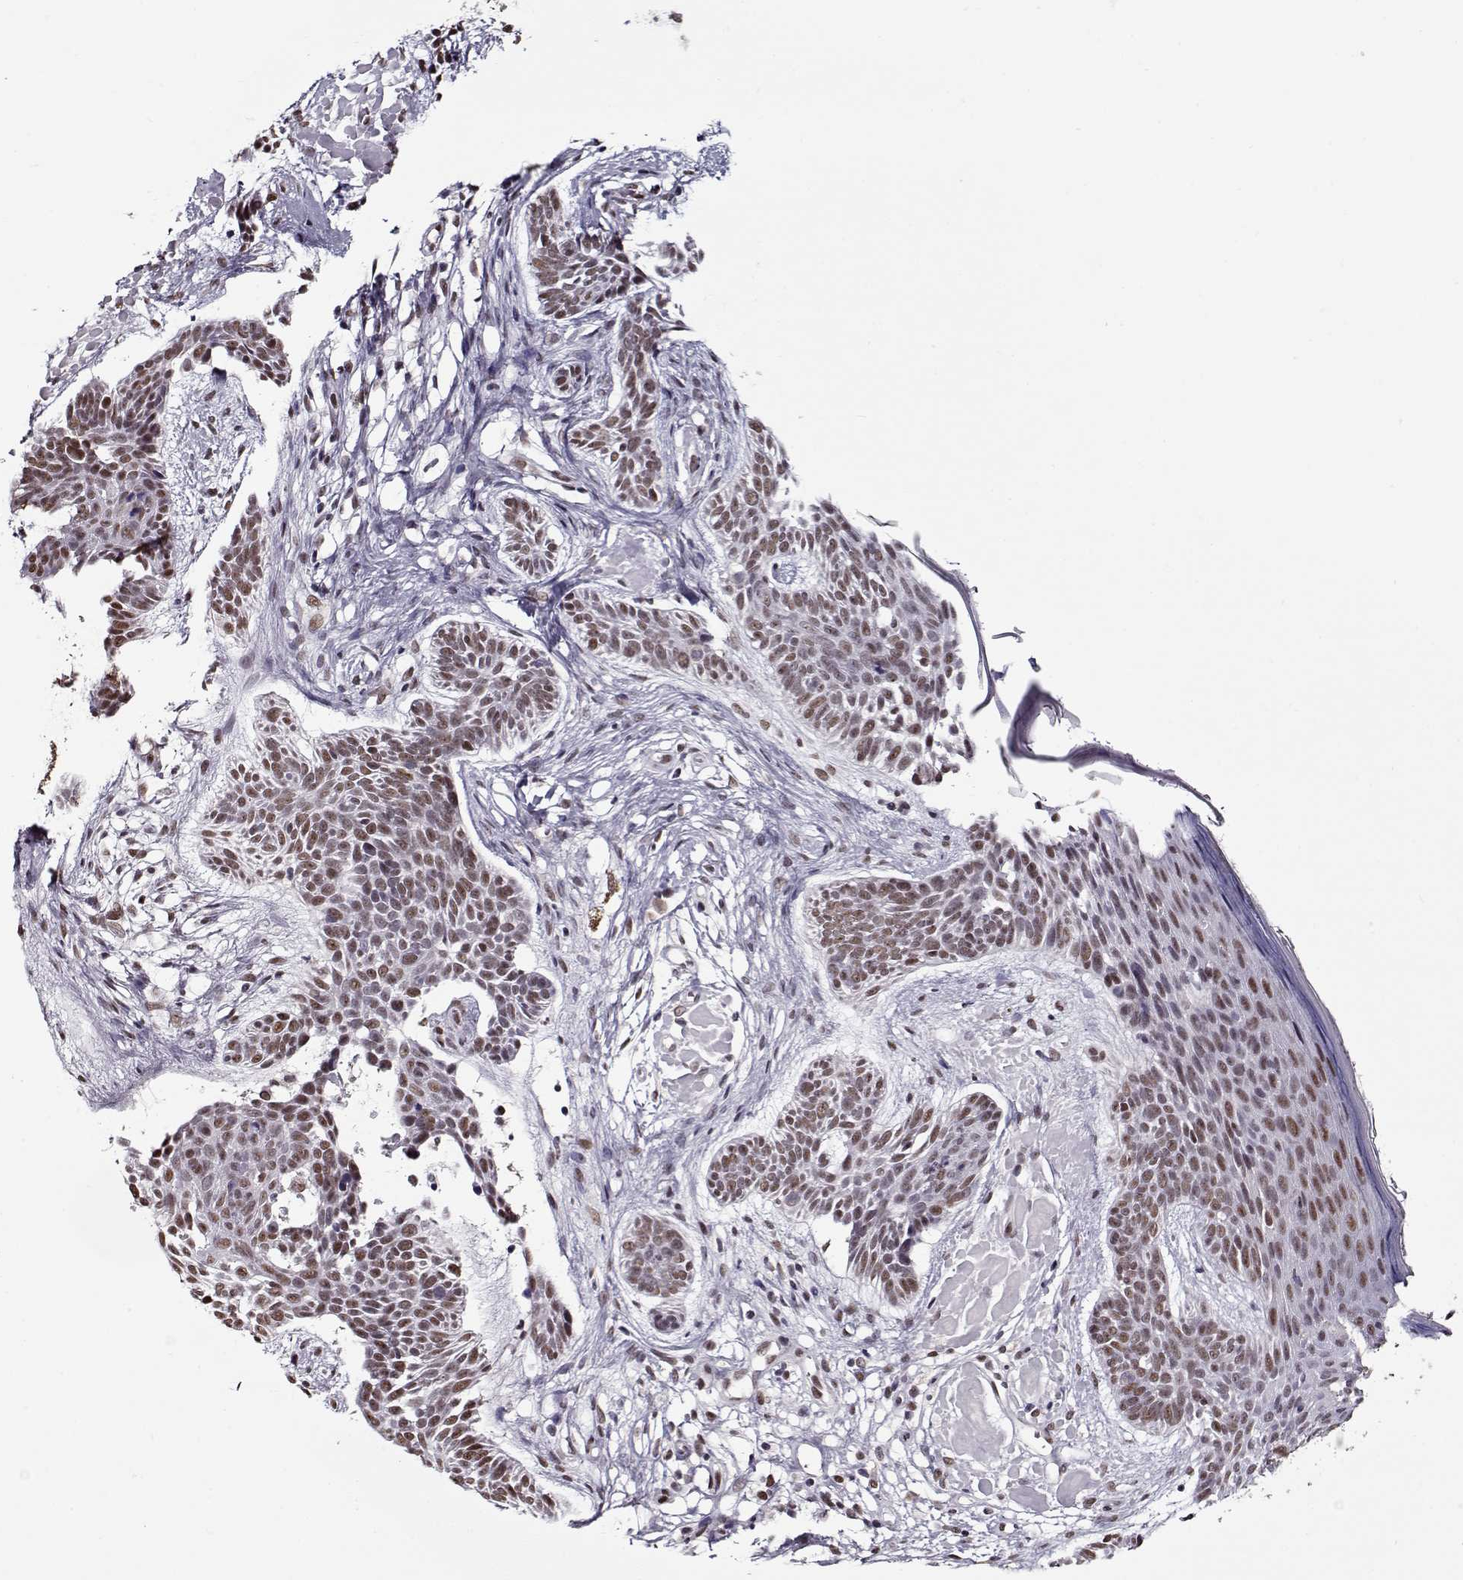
{"staining": {"intensity": "weak", "quantity": ">75%", "location": "nuclear"}, "tissue": "skin cancer", "cell_type": "Tumor cells", "image_type": "cancer", "snomed": [{"axis": "morphology", "description": "Basal cell carcinoma"}, {"axis": "topography", "description": "Skin"}], "caption": "Immunohistochemistry (IHC) of skin cancer shows low levels of weak nuclear positivity in approximately >75% of tumor cells. Using DAB (3,3'-diaminobenzidine) (brown) and hematoxylin (blue) stains, captured at high magnification using brightfield microscopy.", "gene": "PRMT8", "patient": {"sex": "male", "age": 85}}